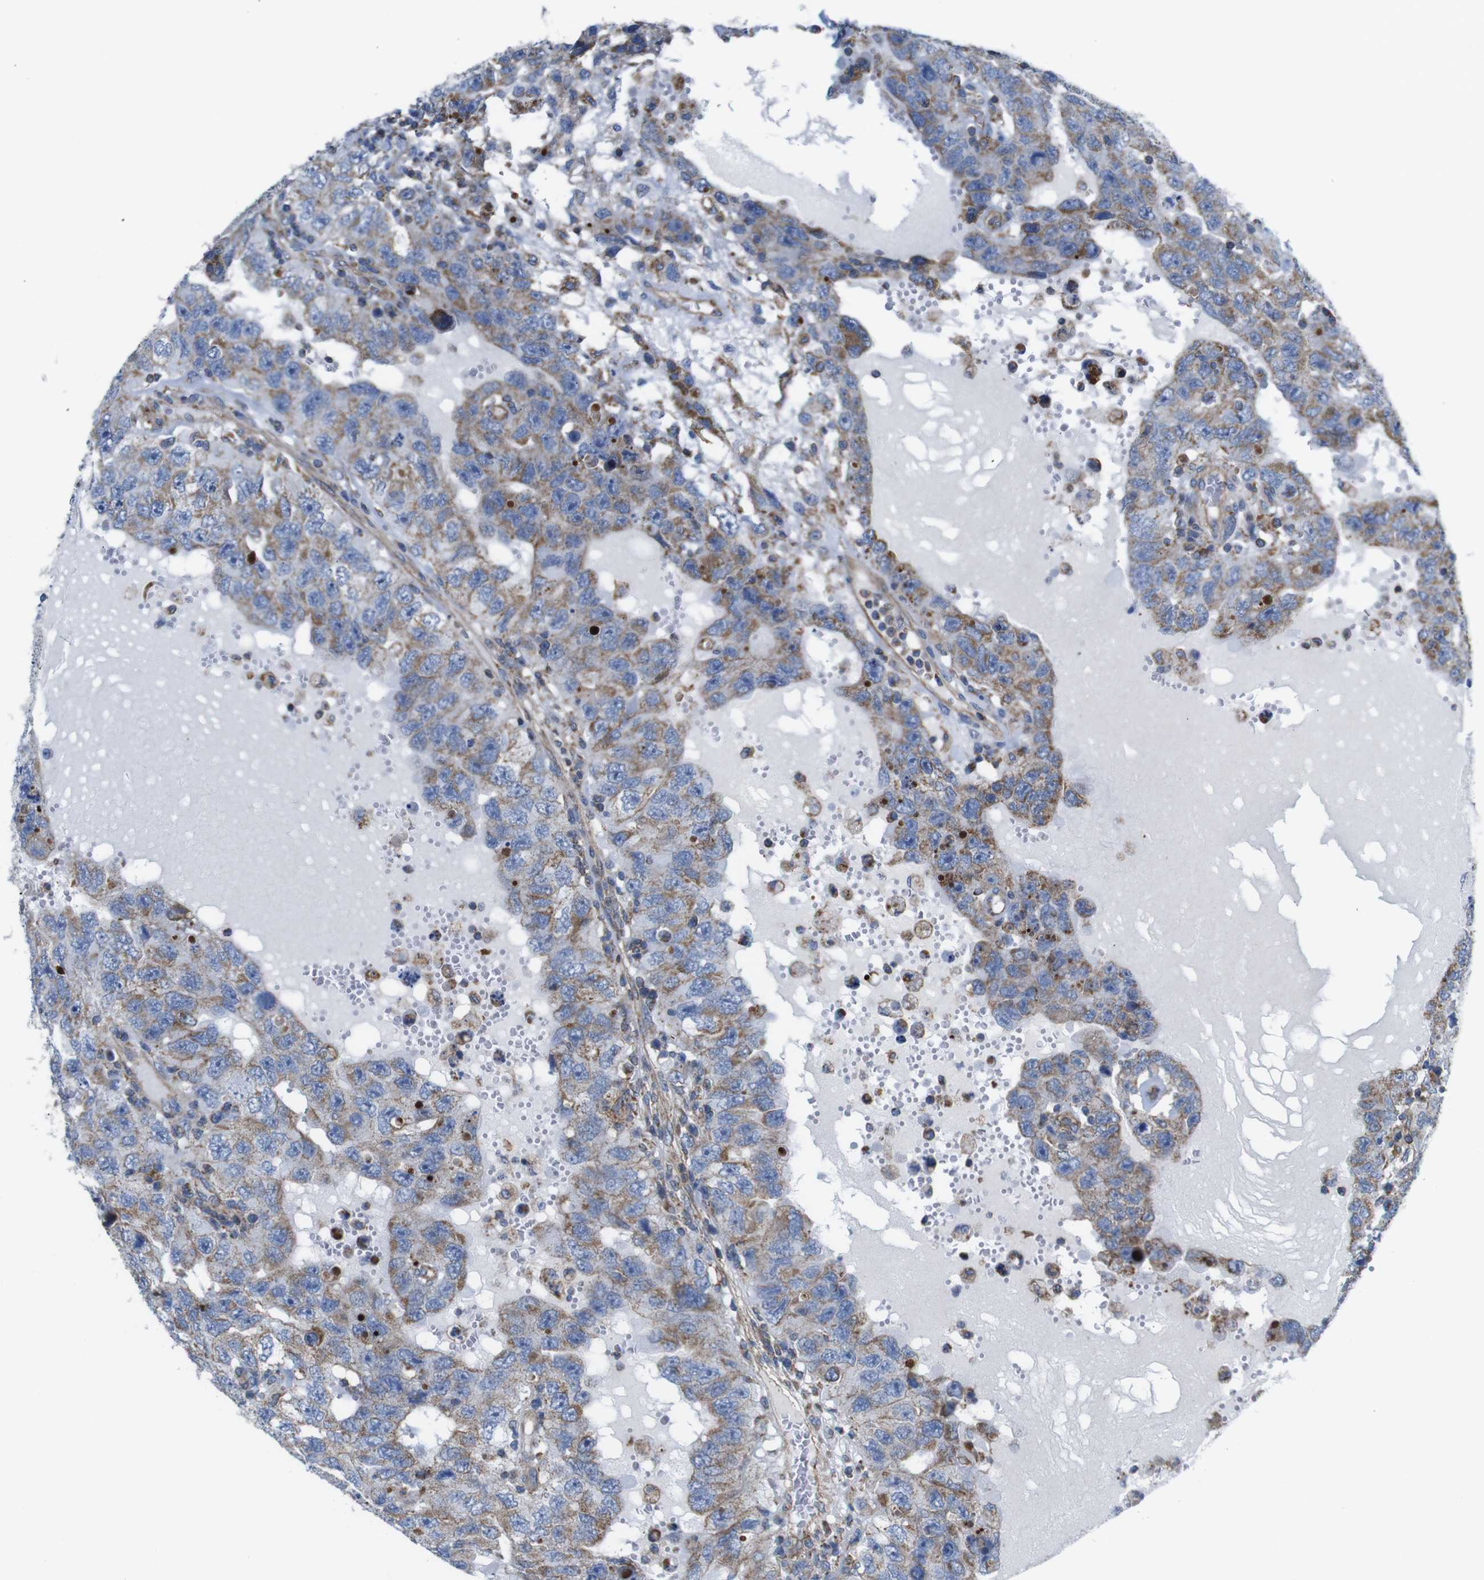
{"staining": {"intensity": "moderate", "quantity": ">75%", "location": "cytoplasmic/membranous"}, "tissue": "testis cancer", "cell_type": "Tumor cells", "image_type": "cancer", "snomed": [{"axis": "morphology", "description": "Carcinoma, Embryonal, NOS"}, {"axis": "topography", "description": "Testis"}], "caption": "About >75% of tumor cells in human testis cancer demonstrate moderate cytoplasmic/membranous protein staining as visualized by brown immunohistochemical staining.", "gene": "PDCD1LG2", "patient": {"sex": "male", "age": 26}}